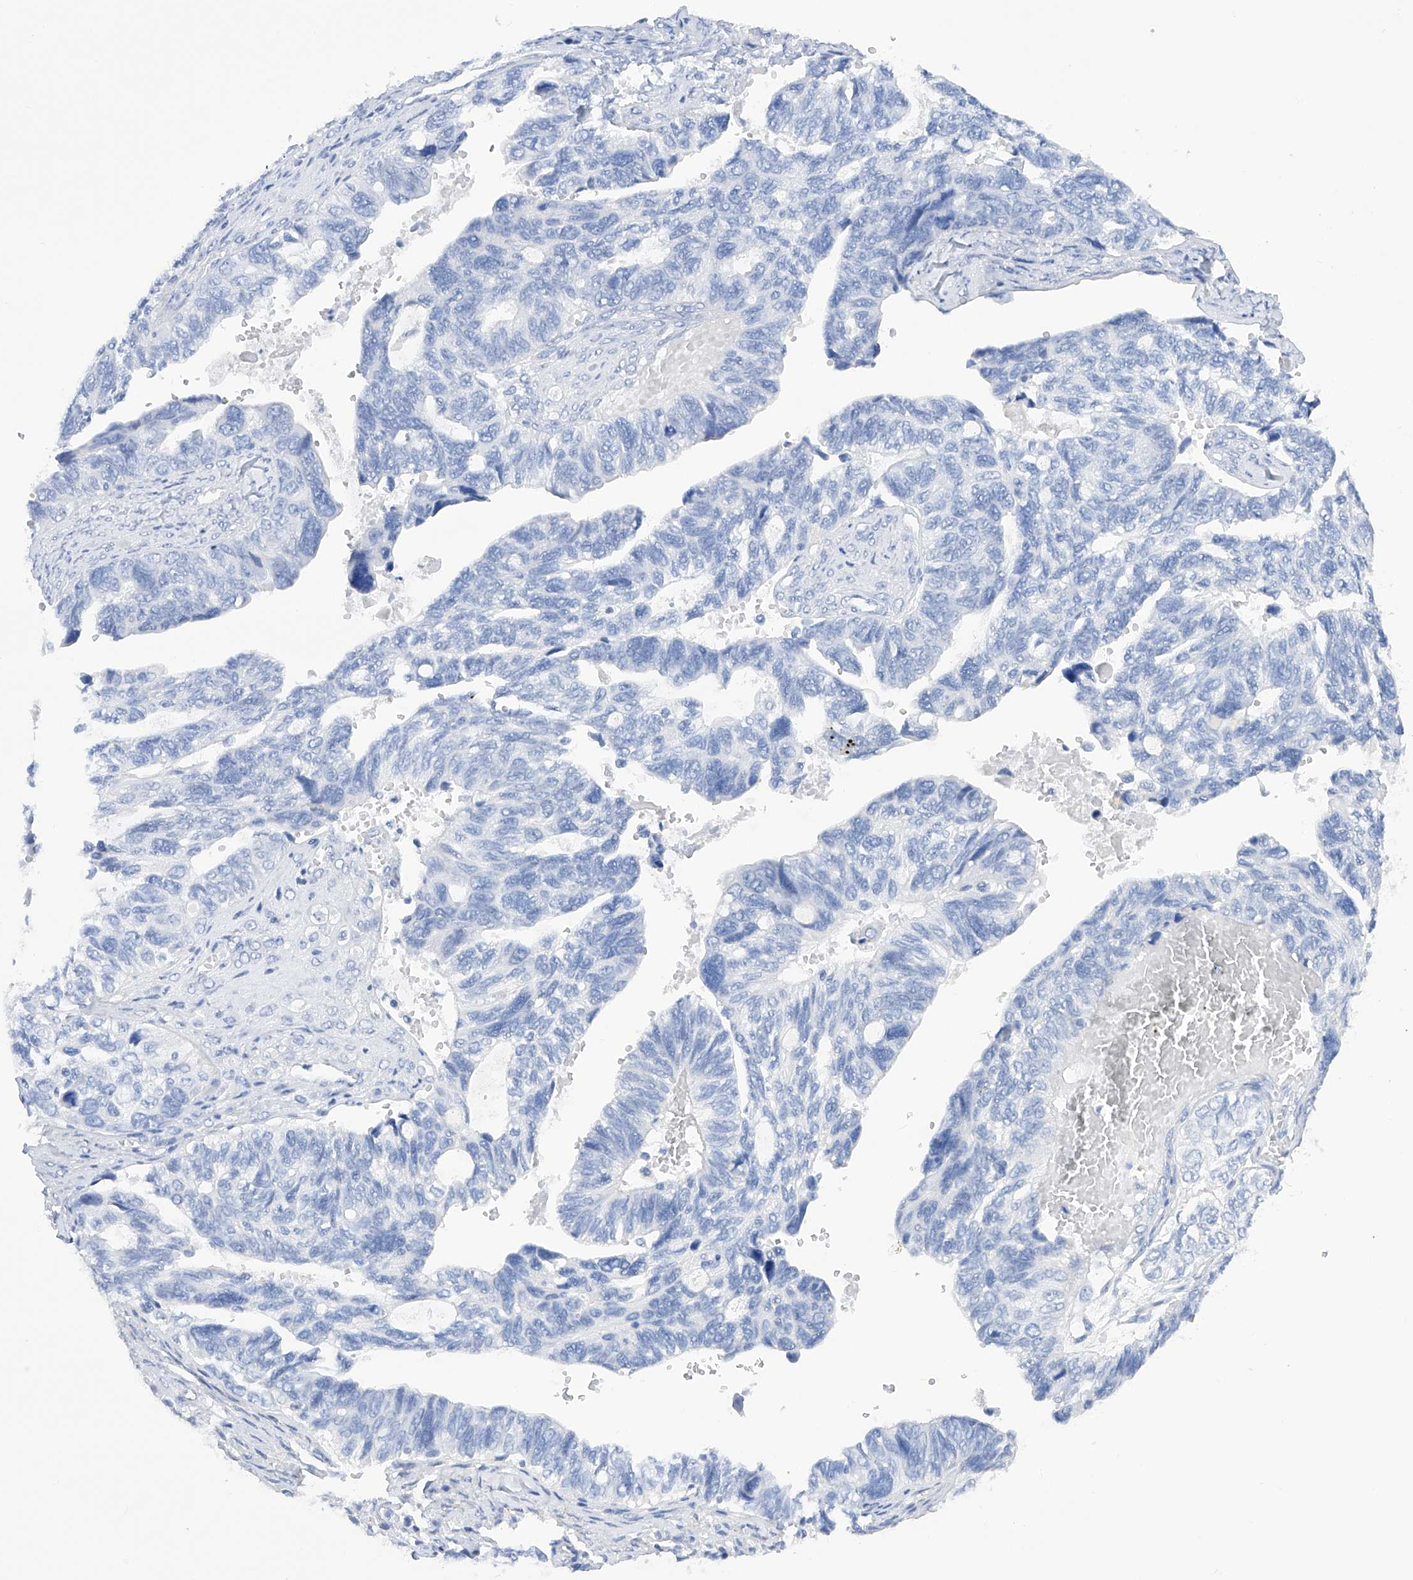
{"staining": {"intensity": "negative", "quantity": "none", "location": "none"}, "tissue": "ovarian cancer", "cell_type": "Tumor cells", "image_type": "cancer", "snomed": [{"axis": "morphology", "description": "Cystadenocarcinoma, serous, NOS"}, {"axis": "topography", "description": "Ovary"}], "caption": "IHC image of neoplastic tissue: human ovarian cancer (serous cystadenocarcinoma) stained with DAB (3,3'-diaminobenzidine) exhibits no significant protein staining in tumor cells.", "gene": "FLG", "patient": {"sex": "female", "age": 79}}